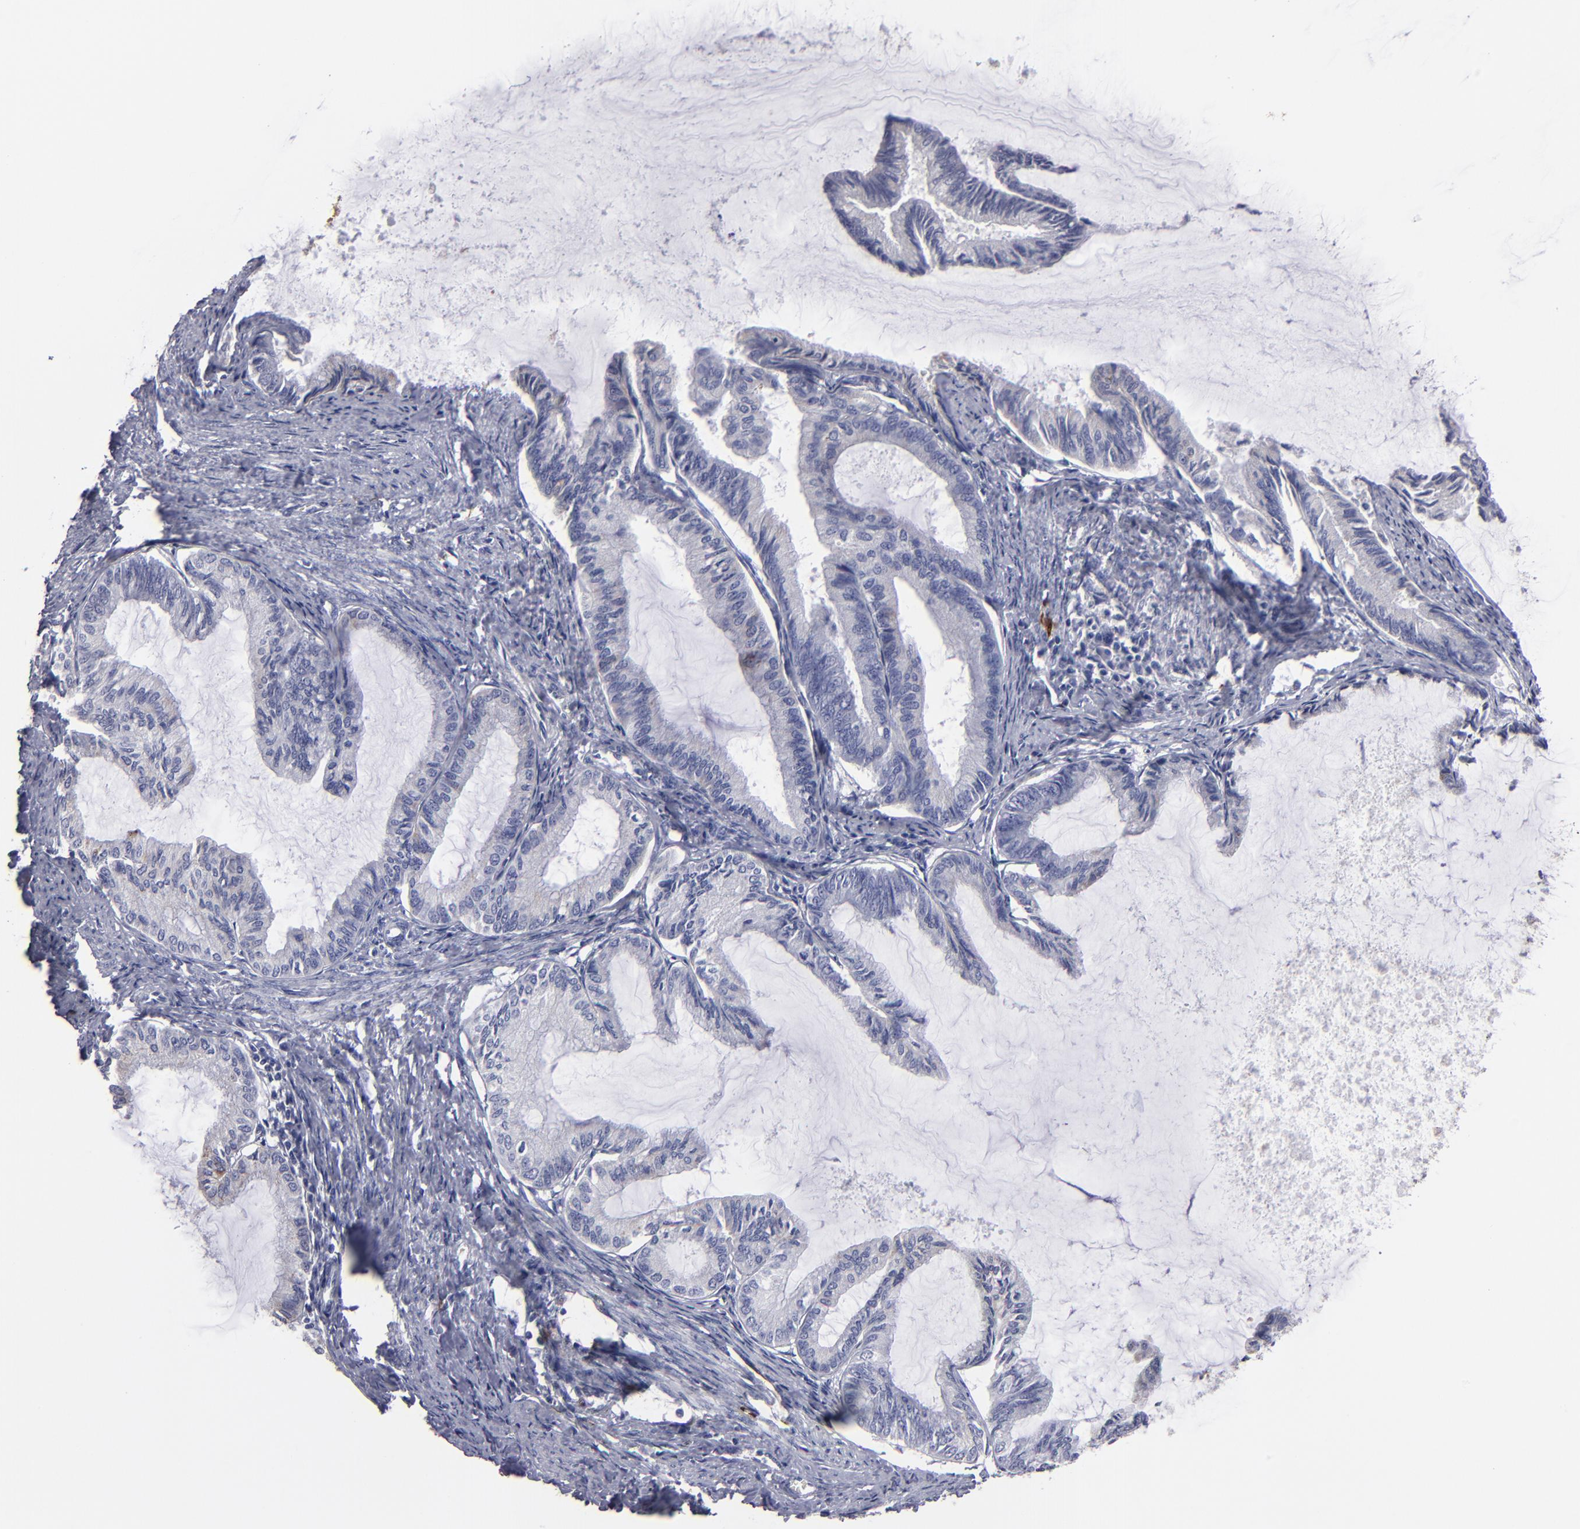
{"staining": {"intensity": "weak", "quantity": "<25%", "location": "cytoplasmic/membranous"}, "tissue": "endometrial cancer", "cell_type": "Tumor cells", "image_type": "cancer", "snomed": [{"axis": "morphology", "description": "Adenocarcinoma, NOS"}, {"axis": "topography", "description": "Endometrium"}], "caption": "The immunohistochemistry (IHC) micrograph has no significant staining in tumor cells of endometrial cancer tissue.", "gene": "FABP4", "patient": {"sex": "female", "age": 86}}